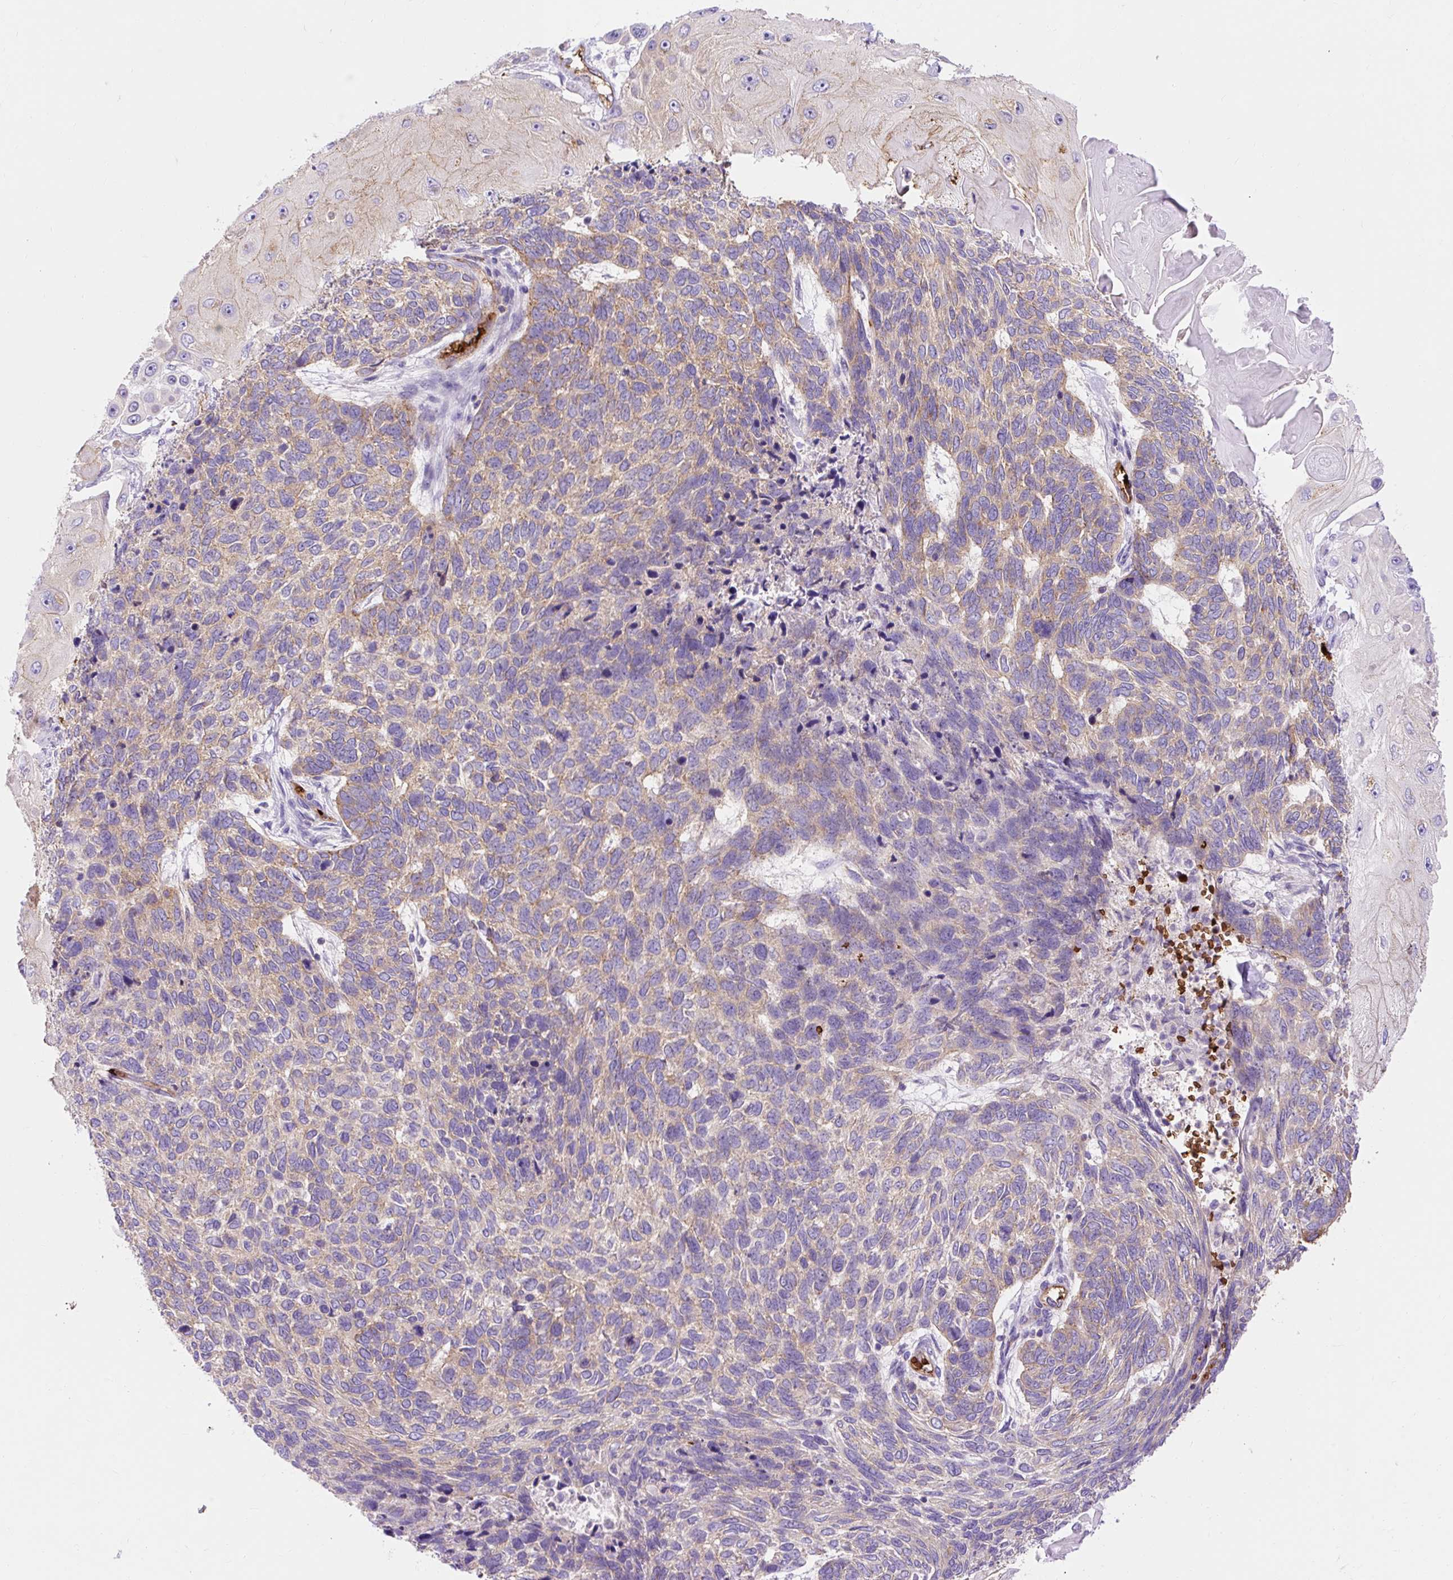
{"staining": {"intensity": "moderate", "quantity": "25%-75%", "location": "cytoplasmic/membranous"}, "tissue": "skin cancer", "cell_type": "Tumor cells", "image_type": "cancer", "snomed": [{"axis": "morphology", "description": "Basal cell carcinoma"}, {"axis": "topography", "description": "Skin"}], "caption": "Immunohistochemistry of basal cell carcinoma (skin) displays medium levels of moderate cytoplasmic/membranous staining in approximately 25%-75% of tumor cells.", "gene": "HIP1R", "patient": {"sex": "female", "age": 65}}